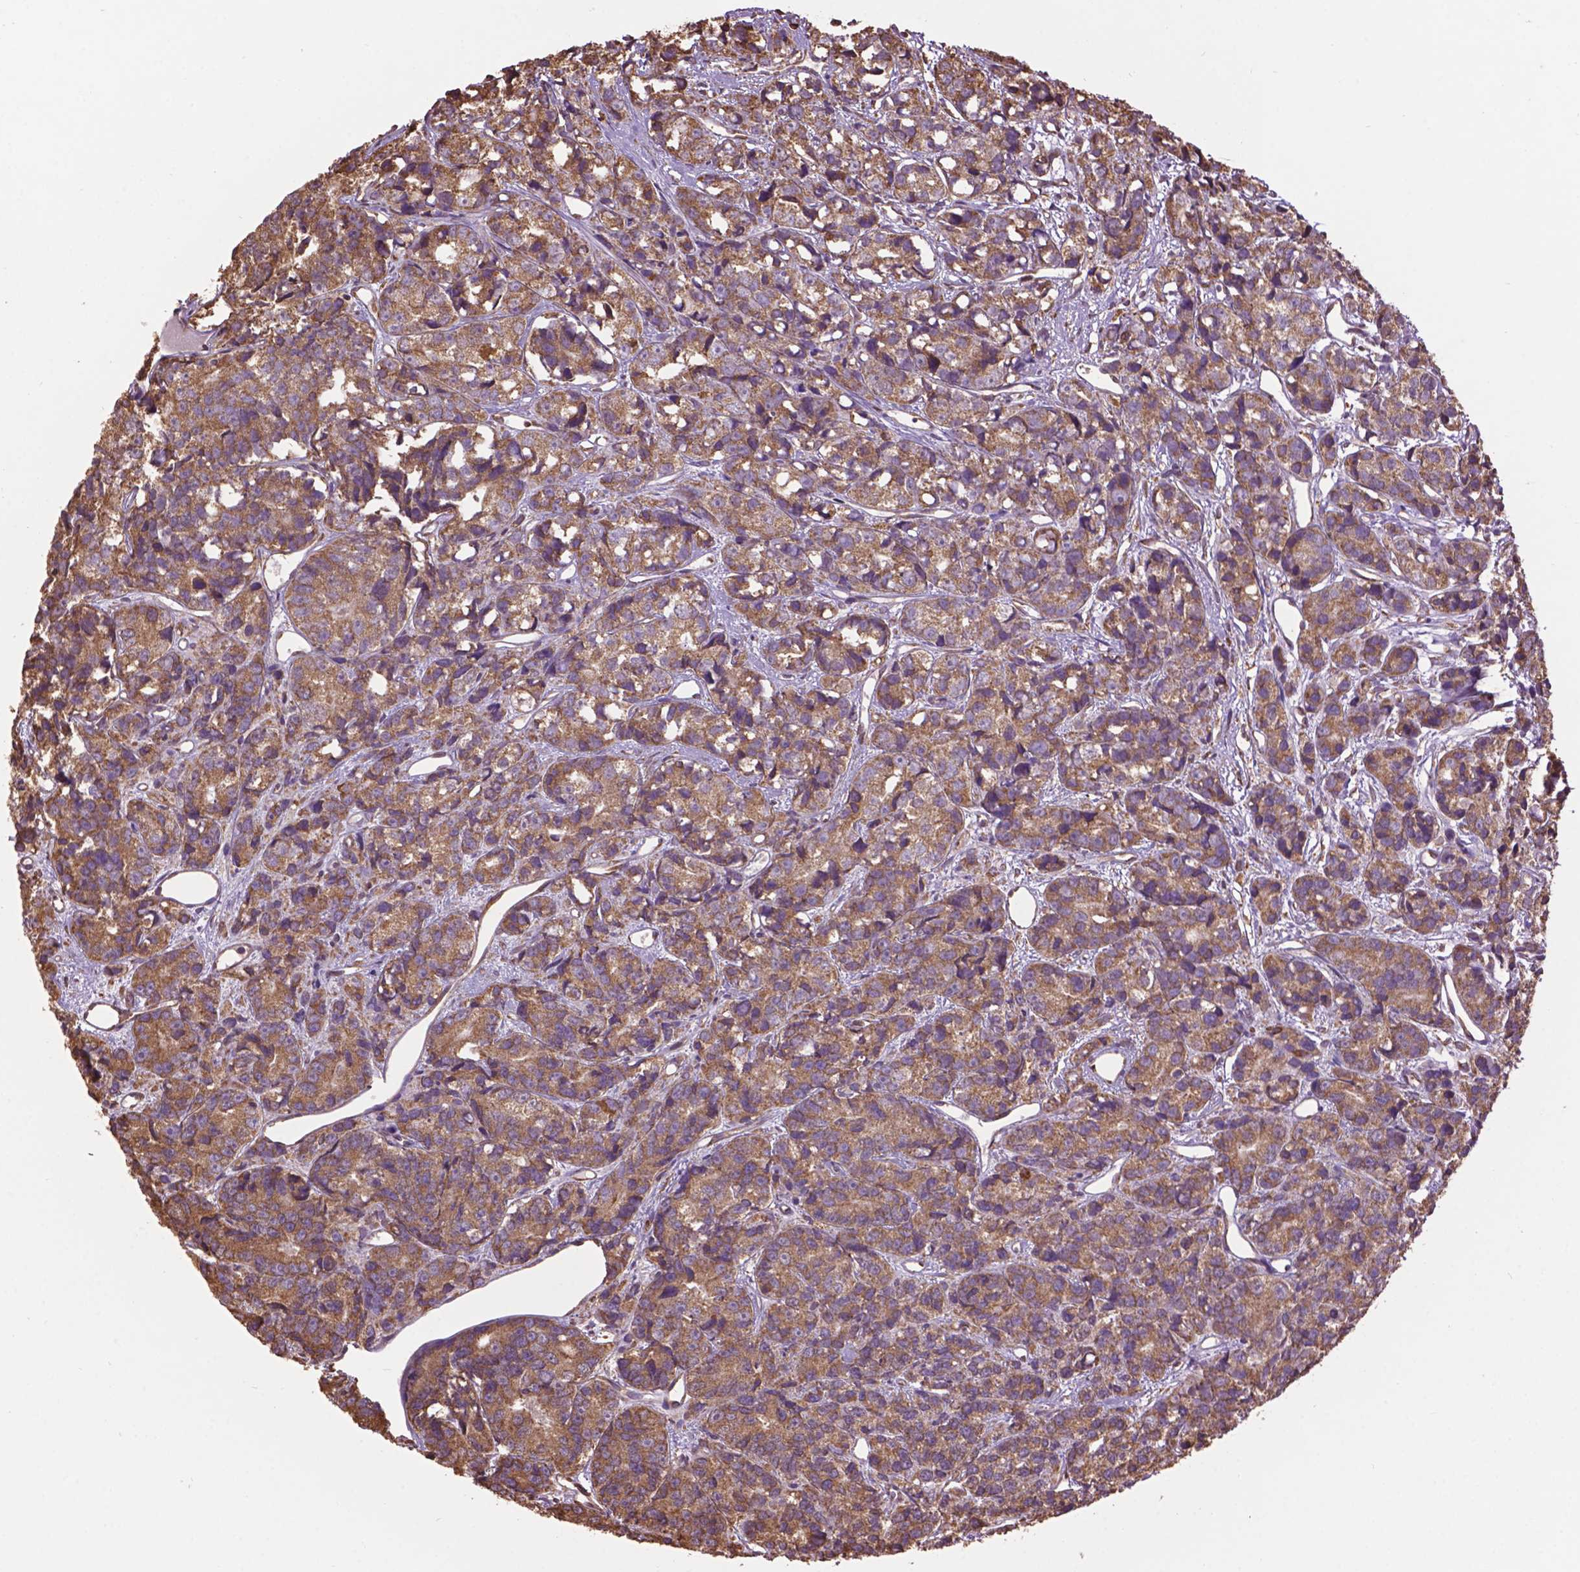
{"staining": {"intensity": "moderate", "quantity": ">75%", "location": "cytoplasmic/membranous"}, "tissue": "prostate cancer", "cell_type": "Tumor cells", "image_type": "cancer", "snomed": [{"axis": "morphology", "description": "Adenocarcinoma, High grade"}, {"axis": "topography", "description": "Prostate"}], "caption": "DAB (3,3'-diaminobenzidine) immunohistochemical staining of human prostate adenocarcinoma (high-grade) exhibits moderate cytoplasmic/membranous protein expression in approximately >75% of tumor cells.", "gene": "PPP2R5E", "patient": {"sex": "male", "age": 77}}